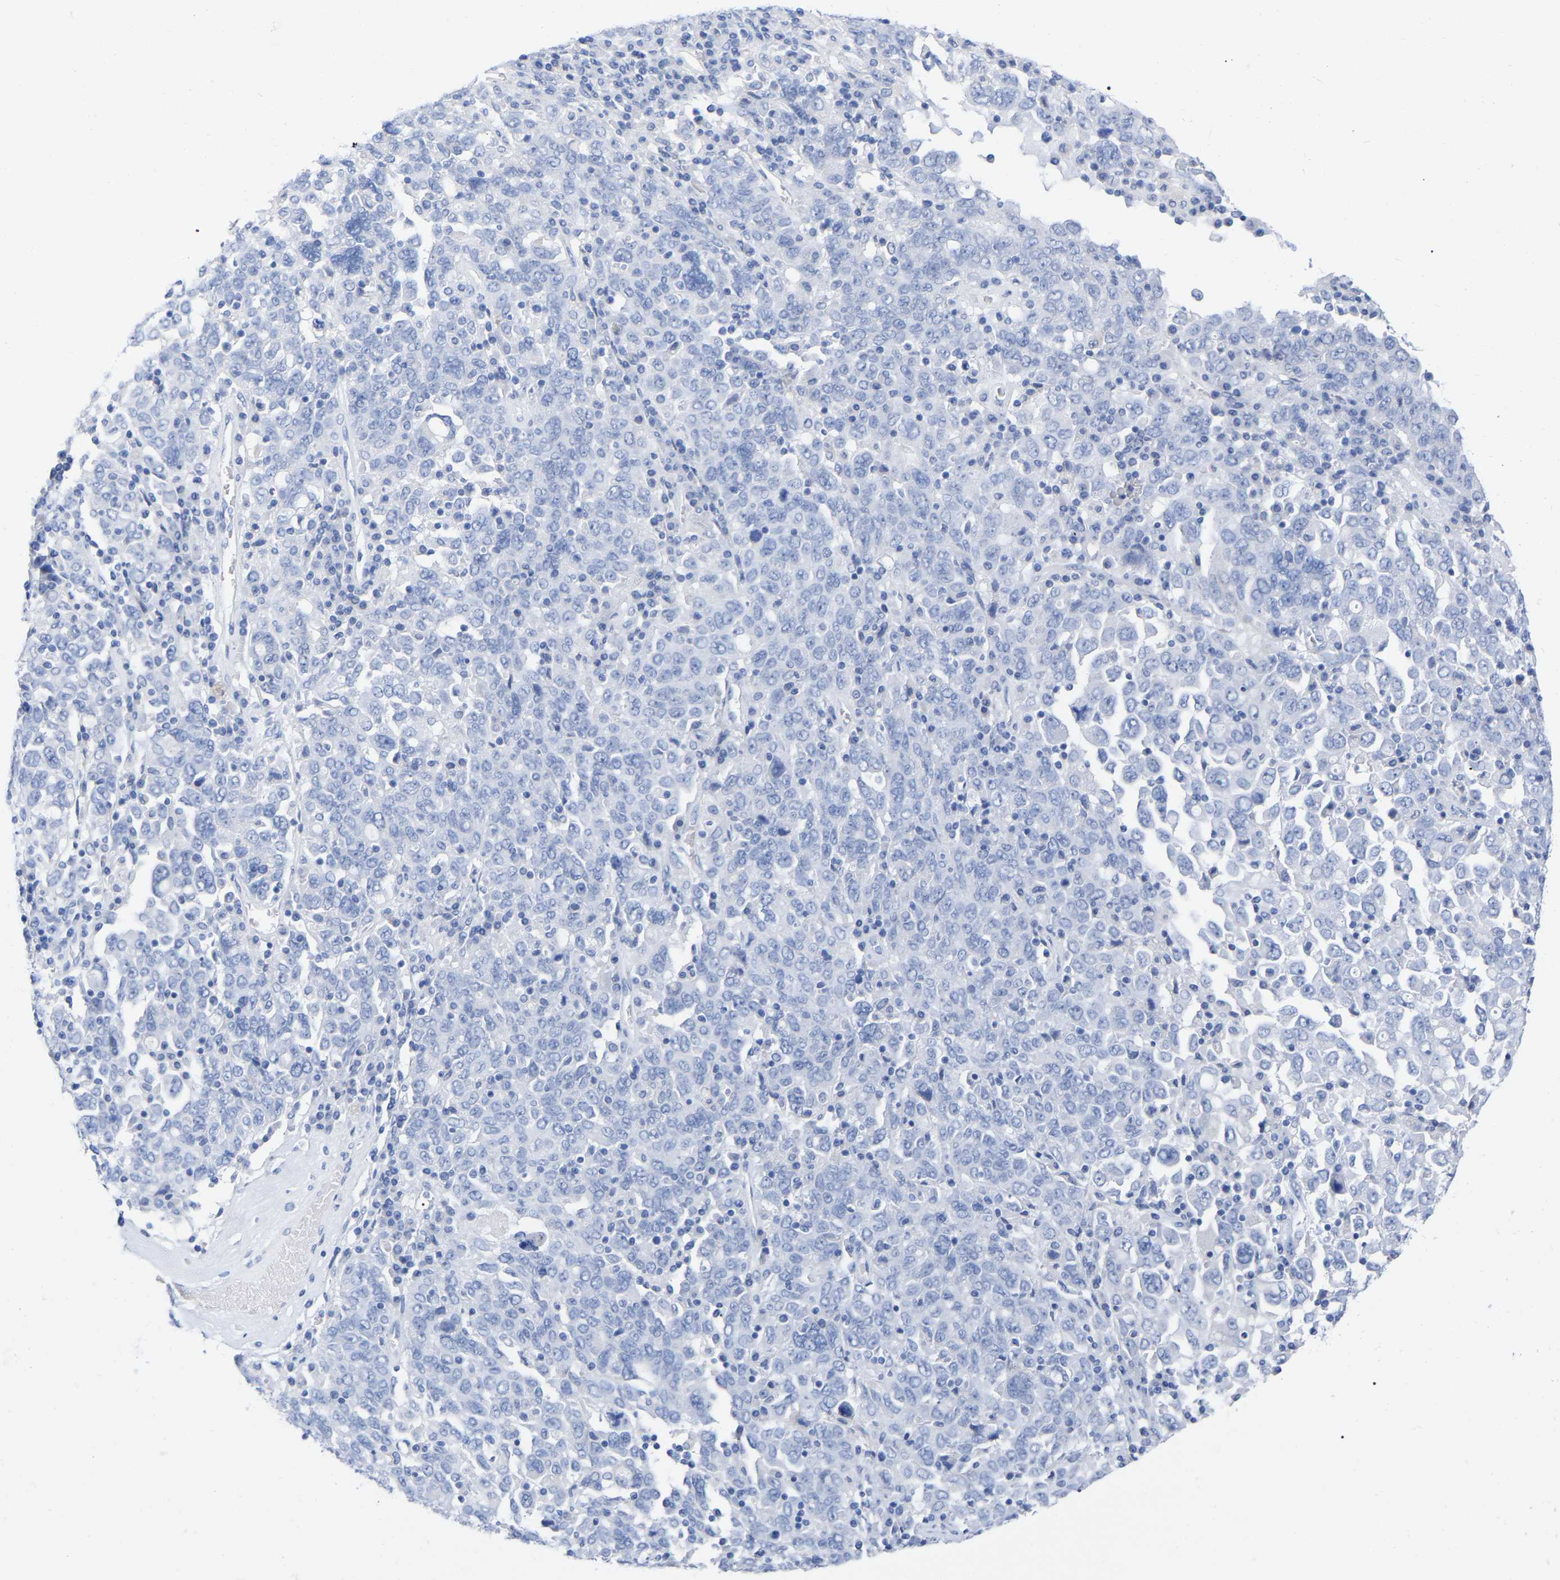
{"staining": {"intensity": "negative", "quantity": "none", "location": "none"}, "tissue": "ovarian cancer", "cell_type": "Tumor cells", "image_type": "cancer", "snomed": [{"axis": "morphology", "description": "Carcinoma, endometroid"}, {"axis": "topography", "description": "Ovary"}], "caption": "Immunohistochemical staining of human ovarian cancer demonstrates no significant staining in tumor cells.", "gene": "HAPLN1", "patient": {"sex": "female", "age": 62}}